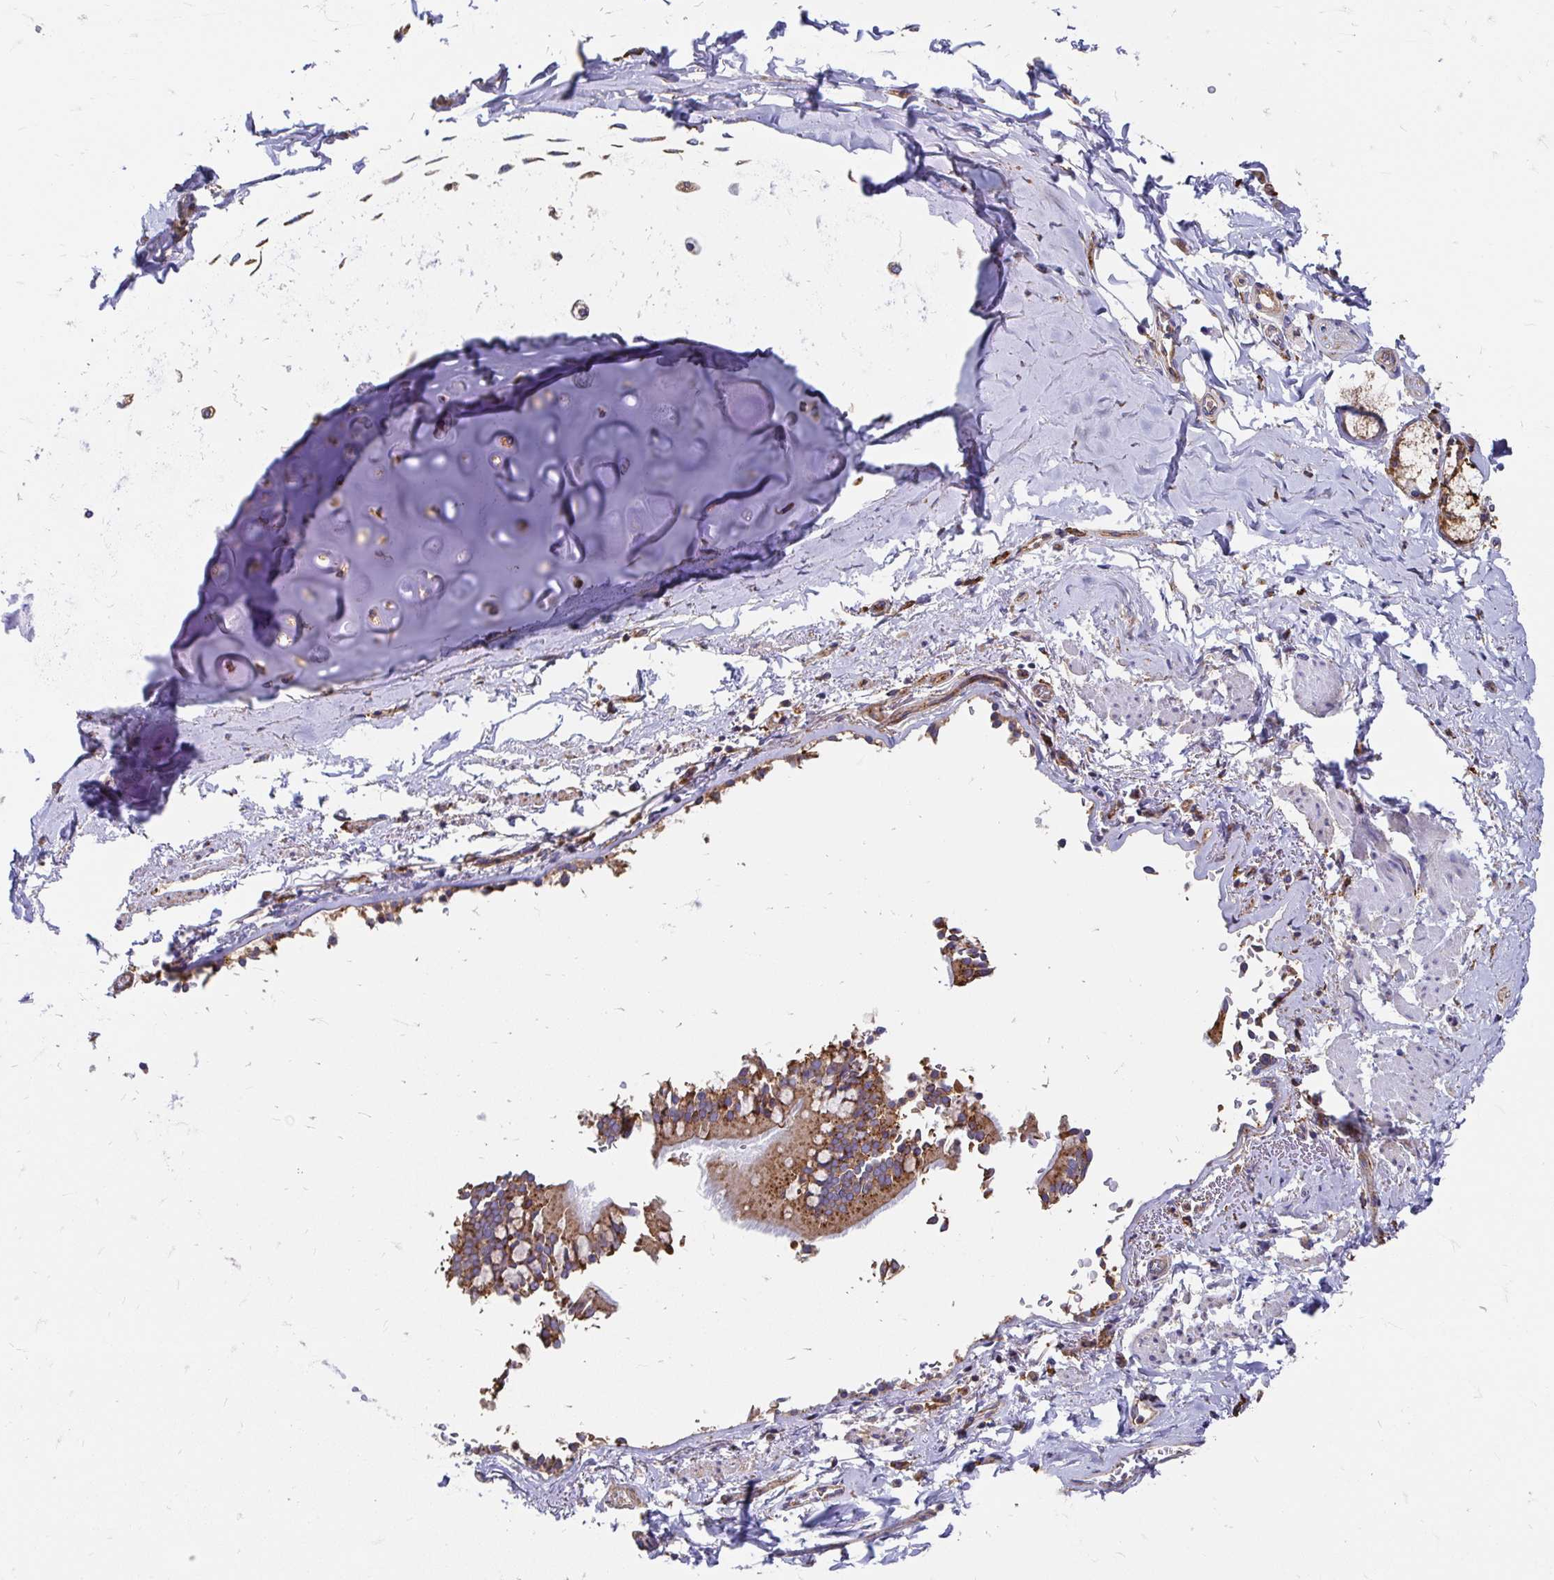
{"staining": {"intensity": "weak", "quantity": "25%-75%", "location": "cytoplasmic/membranous"}, "tissue": "soft tissue", "cell_type": "Chondrocytes", "image_type": "normal", "snomed": [{"axis": "morphology", "description": "Normal tissue, NOS"}, {"axis": "topography", "description": "Cartilage tissue"}, {"axis": "topography", "description": "Bronchus"}, {"axis": "topography", "description": "Peripheral nerve tissue"}], "caption": "A brown stain highlights weak cytoplasmic/membranous staining of a protein in chondrocytes of benign soft tissue.", "gene": "CLTC", "patient": {"sex": "male", "age": 67}}